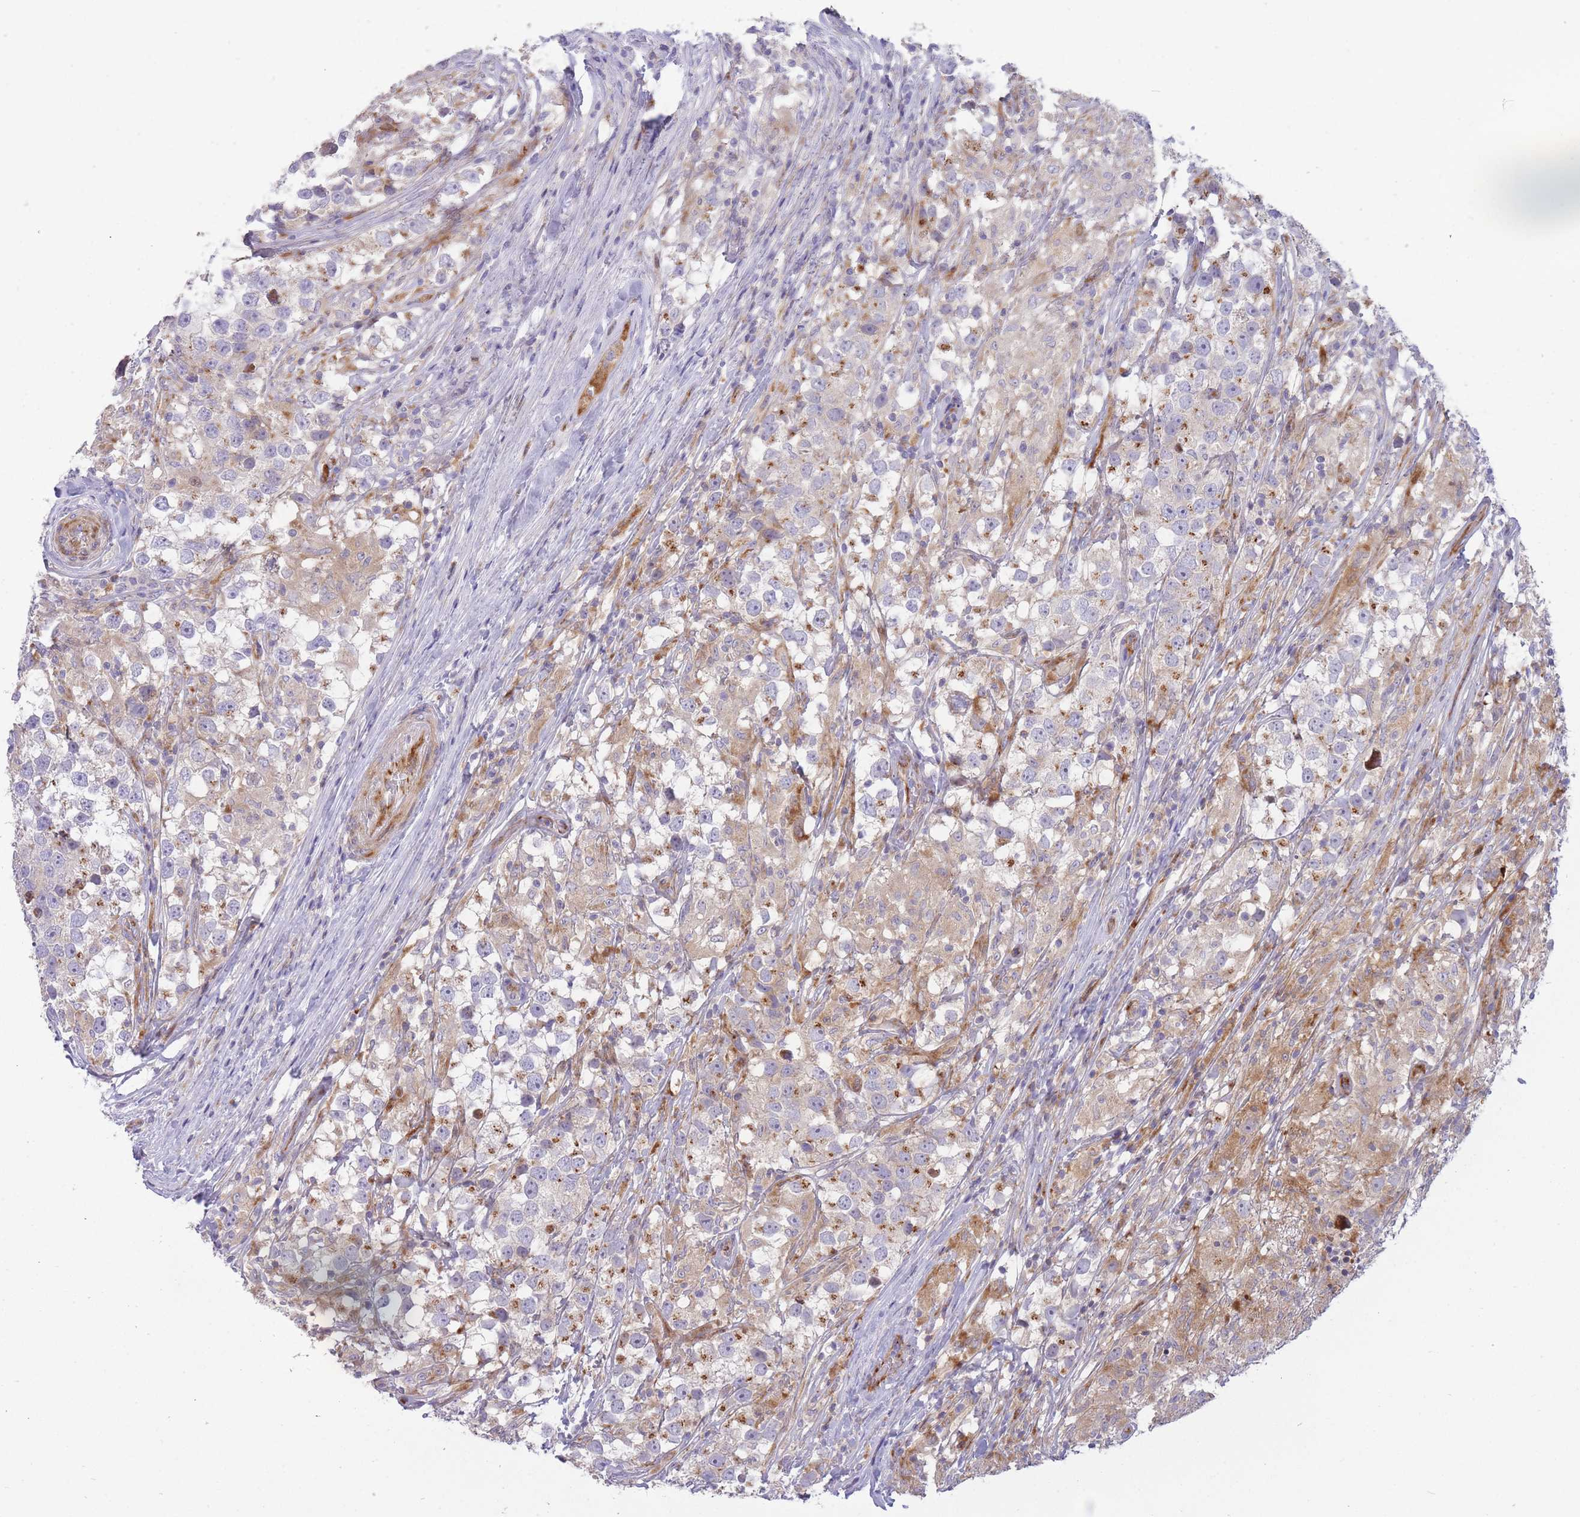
{"staining": {"intensity": "moderate", "quantity": "<25%", "location": "cytoplasmic/membranous"}, "tissue": "testis cancer", "cell_type": "Tumor cells", "image_type": "cancer", "snomed": [{"axis": "morphology", "description": "Seminoma, NOS"}, {"axis": "topography", "description": "Testis"}], "caption": "The immunohistochemical stain highlights moderate cytoplasmic/membranous staining in tumor cells of testis cancer (seminoma) tissue. (Stains: DAB in brown, nuclei in blue, Microscopy: brightfield microscopy at high magnification).", "gene": "ATP5MC2", "patient": {"sex": "male", "age": 46}}